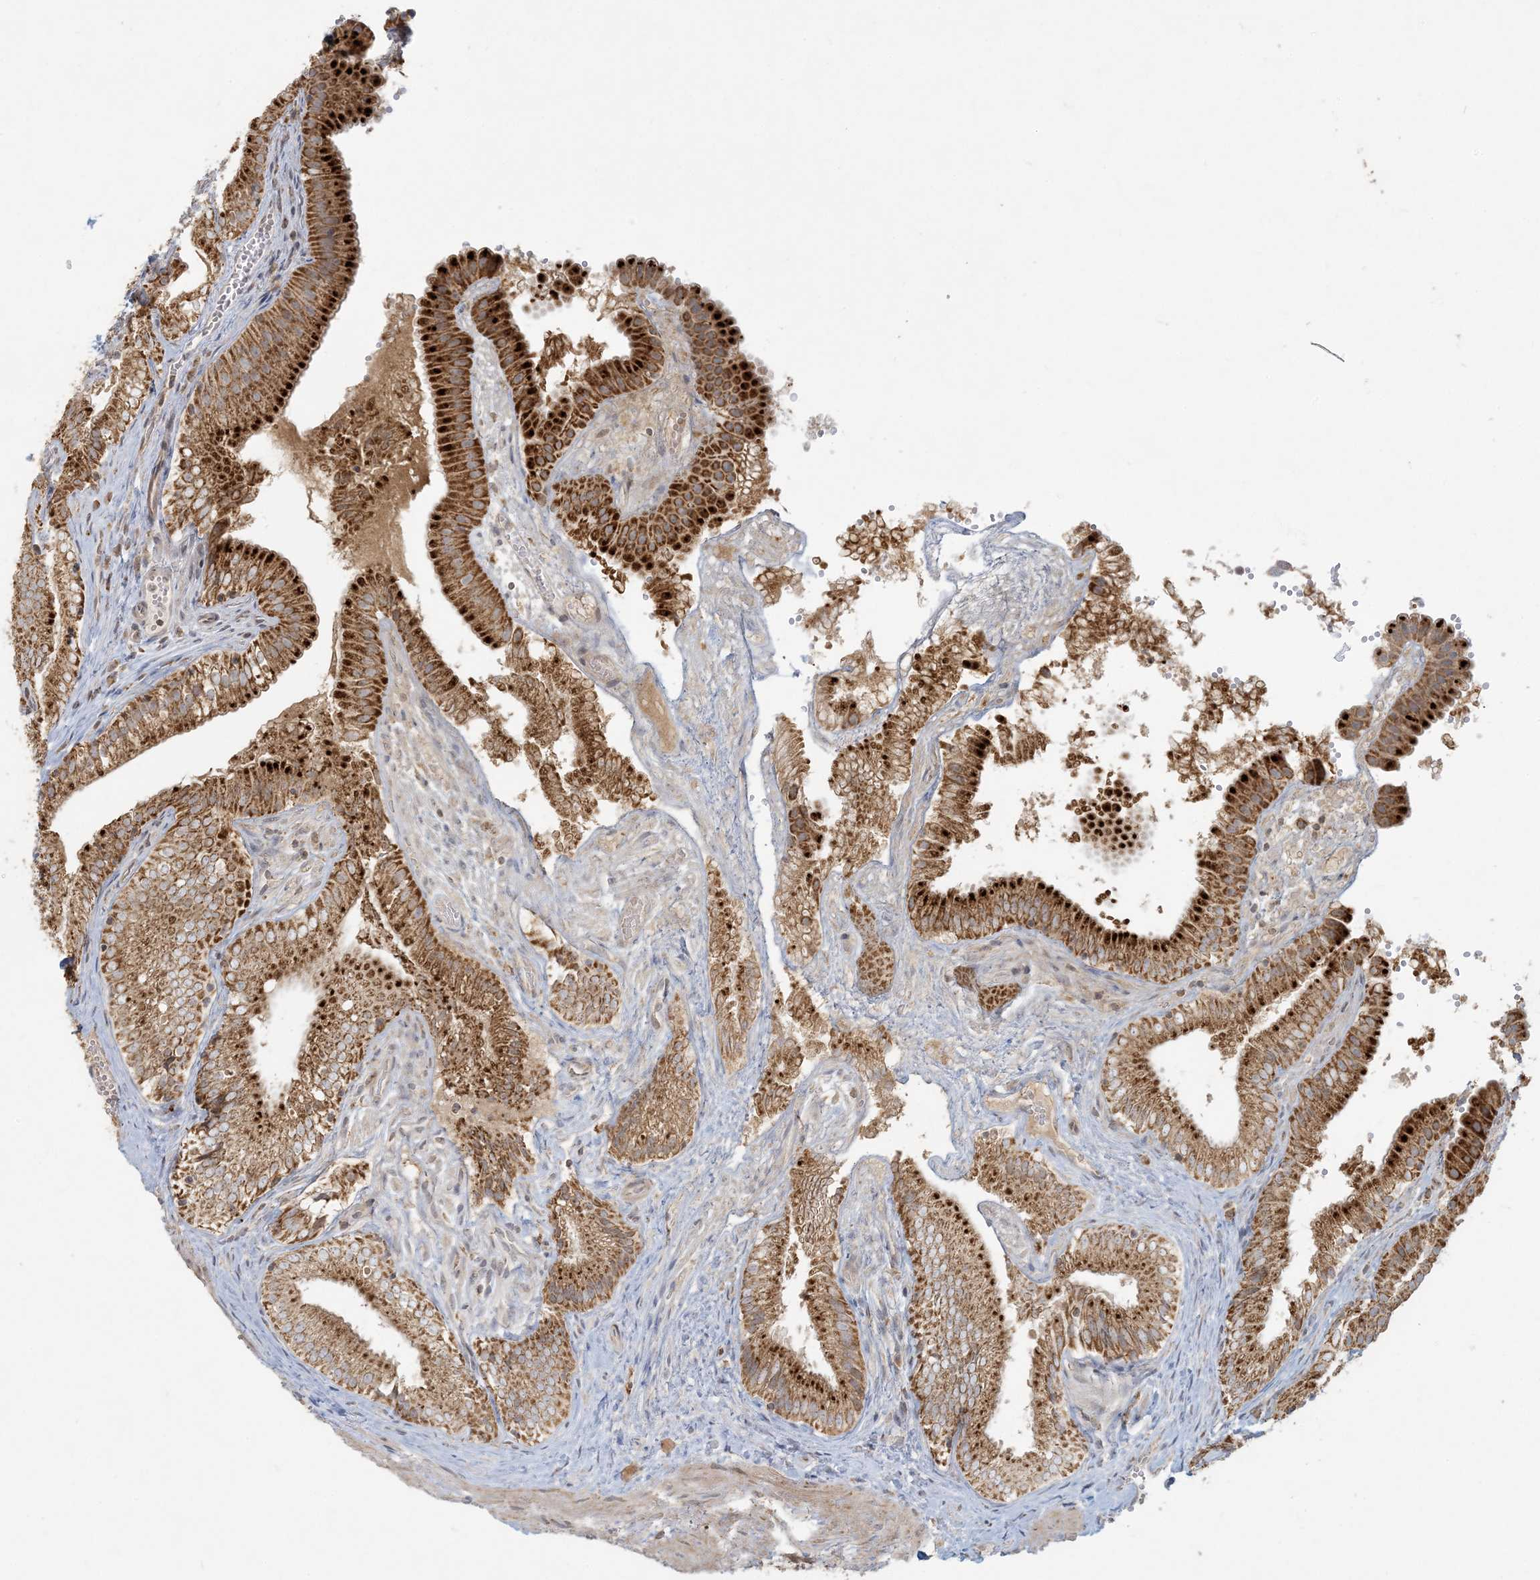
{"staining": {"intensity": "strong", "quantity": ">75%", "location": "cytoplasmic/membranous"}, "tissue": "gallbladder", "cell_type": "Glandular cells", "image_type": "normal", "snomed": [{"axis": "morphology", "description": "Normal tissue, NOS"}, {"axis": "topography", "description": "Gallbladder"}], "caption": "High-magnification brightfield microscopy of benign gallbladder stained with DAB (3,3'-diaminobenzidine) (brown) and counterstained with hematoxylin (blue). glandular cells exhibit strong cytoplasmic/membranous positivity is seen in about>75% of cells.", "gene": "MCAT", "patient": {"sex": "female", "age": 30}}